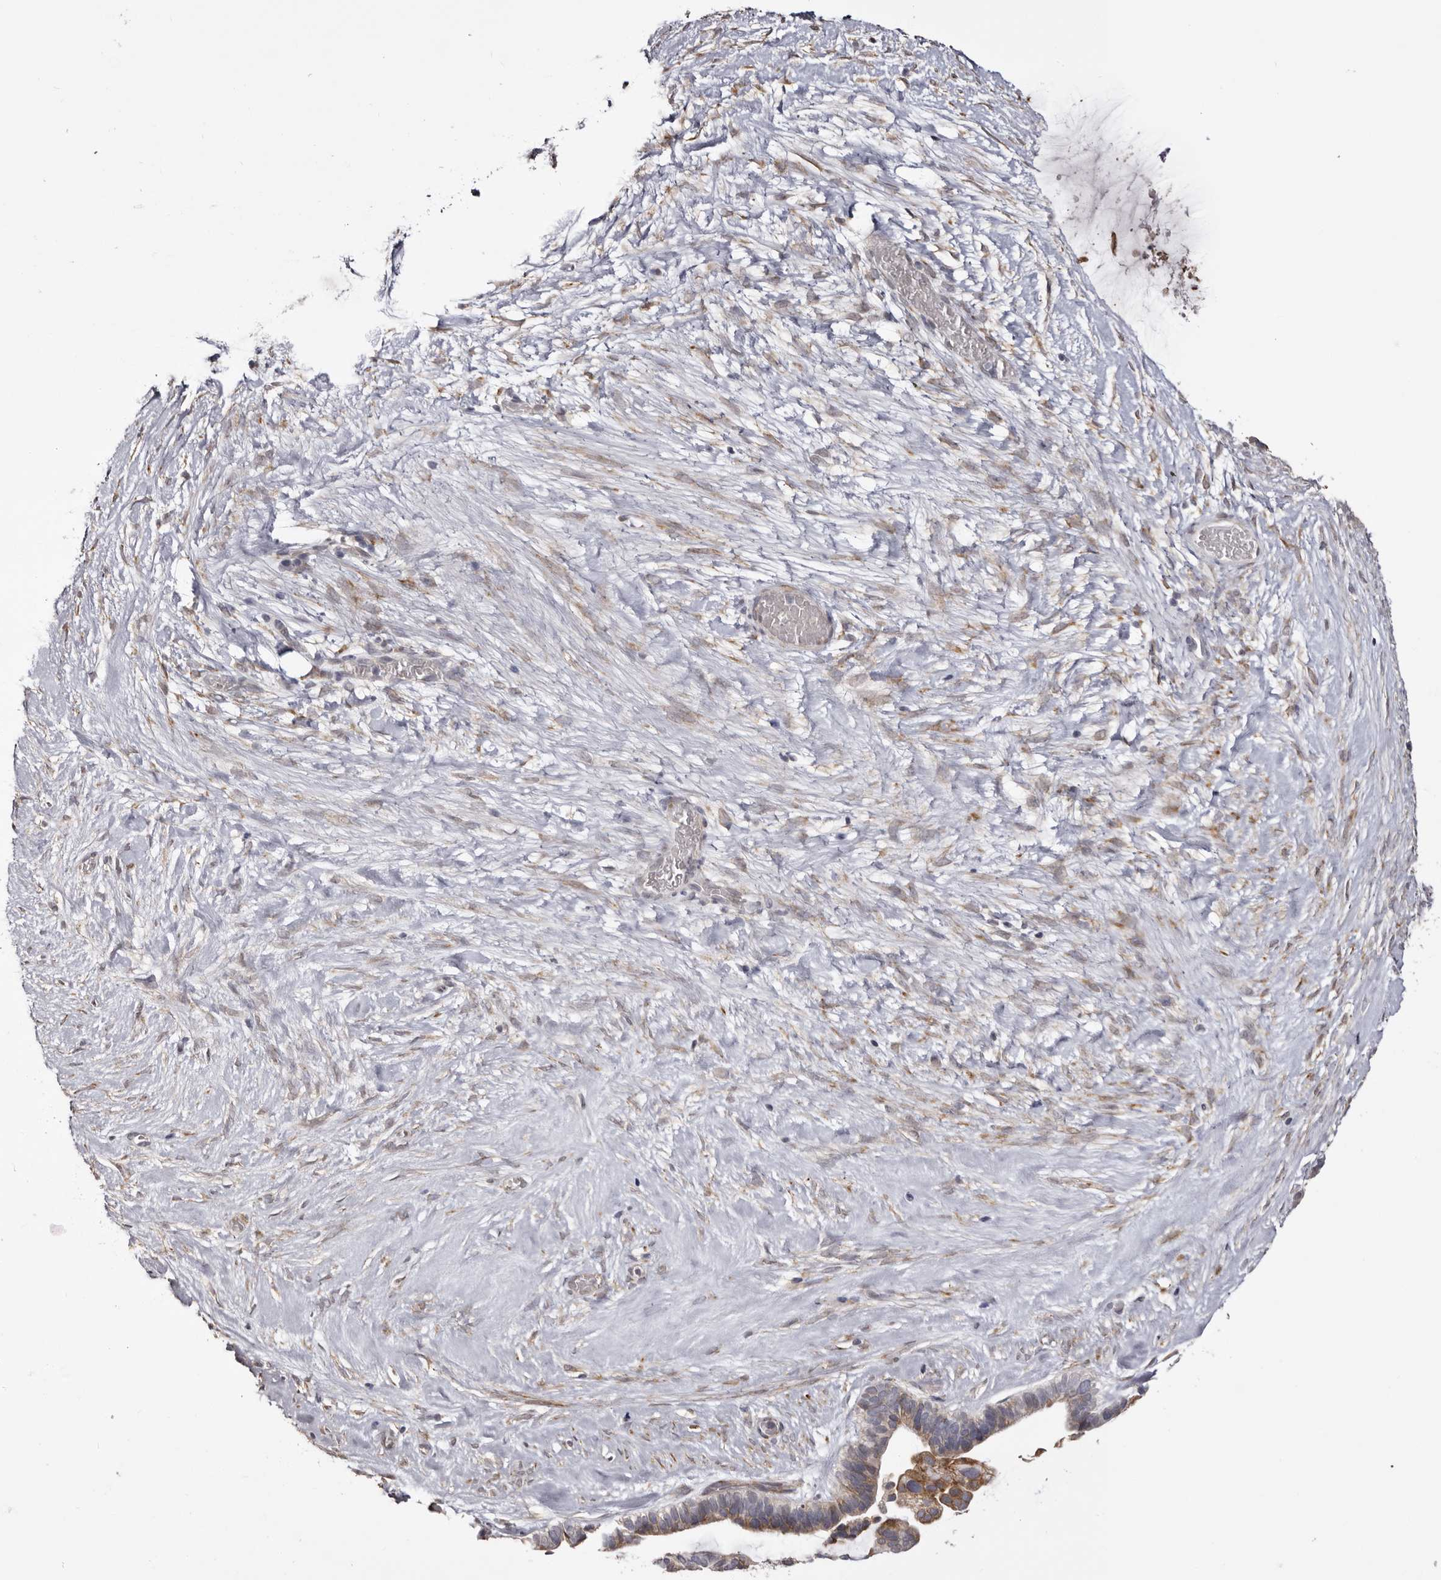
{"staining": {"intensity": "moderate", "quantity": "<25%", "location": "cytoplasmic/membranous"}, "tissue": "ovarian cancer", "cell_type": "Tumor cells", "image_type": "cancer", "snomed": [{"axis": "morphology", "description": "Cystadenocarcinoma, serous, NOS"}, {"axis": "topography", "description": "Ovary"}], "caption": "Immunohistochemical staining of ovarian cancer displays low levels of moderate cytoplasmic/membranous positivity in approximately <25% of tumor cells. (Brightfield microscopy of DAB IHC at high magnification).", "gene": "PIGX", "patient": {"sex": "female", "age": 56}}